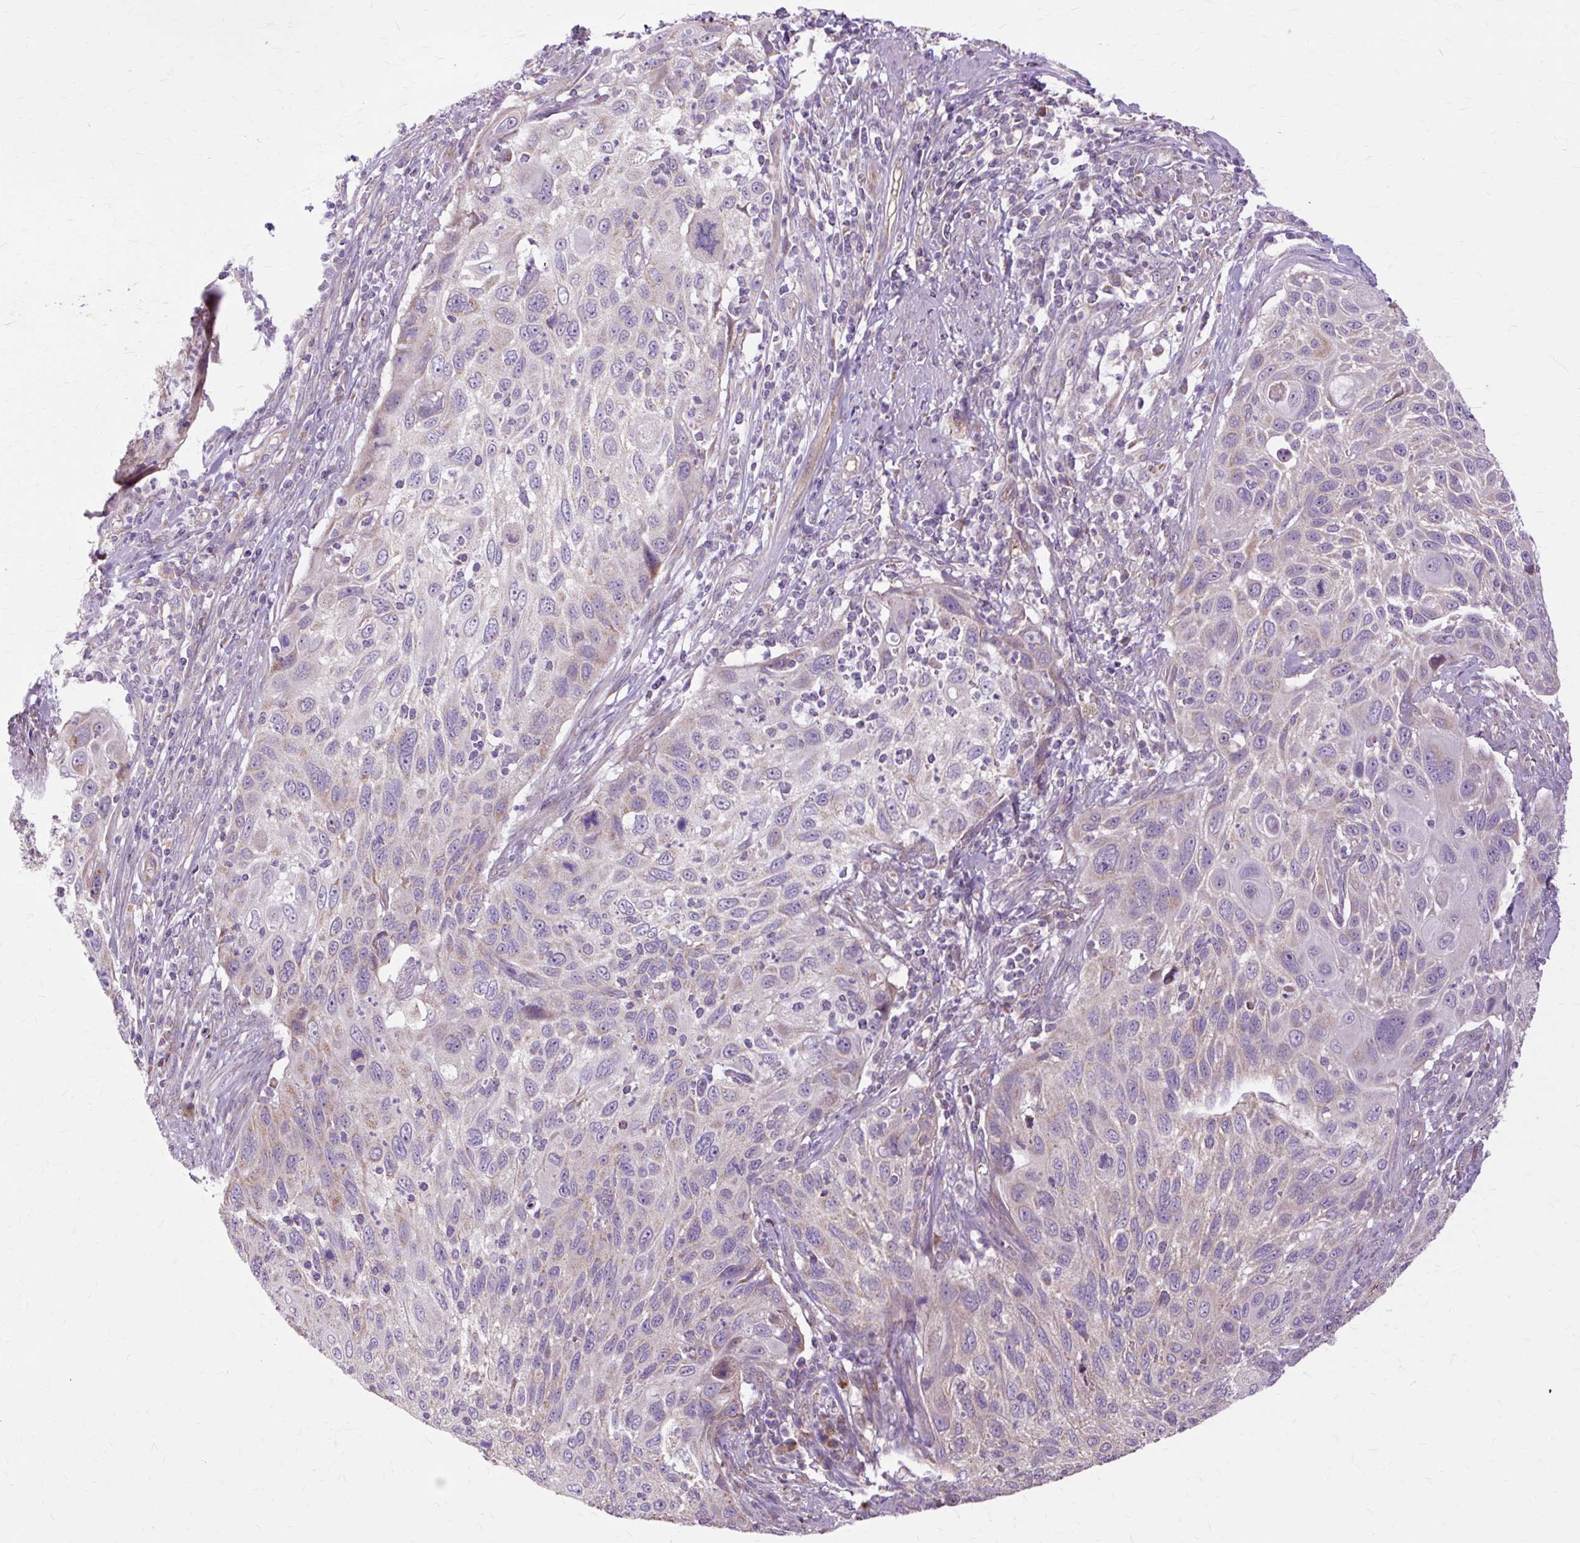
{"staining": {"intensity": "negative", "quantity": "none", "location": "none"}, "tissue": "cervical cancer", "cell_type": "Tumor cells", "image_type": "cancer", "snomed": [{"axis": "morphology", "description": "Squamous cell carcinoma, NOS"}, {"axis": "topography", "description": "Cervix"}], "caption": "Immunohistochemistry (IHC) photomicrograph of cervical cancer stained for a protein (brown), which shows no staining in tumor cells. The staining was performed using DAB (3,3'-diaminobenzidine) to visualize the protein expression in brown, while the nuclei were stained in blue with hematoxylin (Magnification: 20x).", "gene": "PDZD2", "patient": {"sex": "female", "age": 70}}